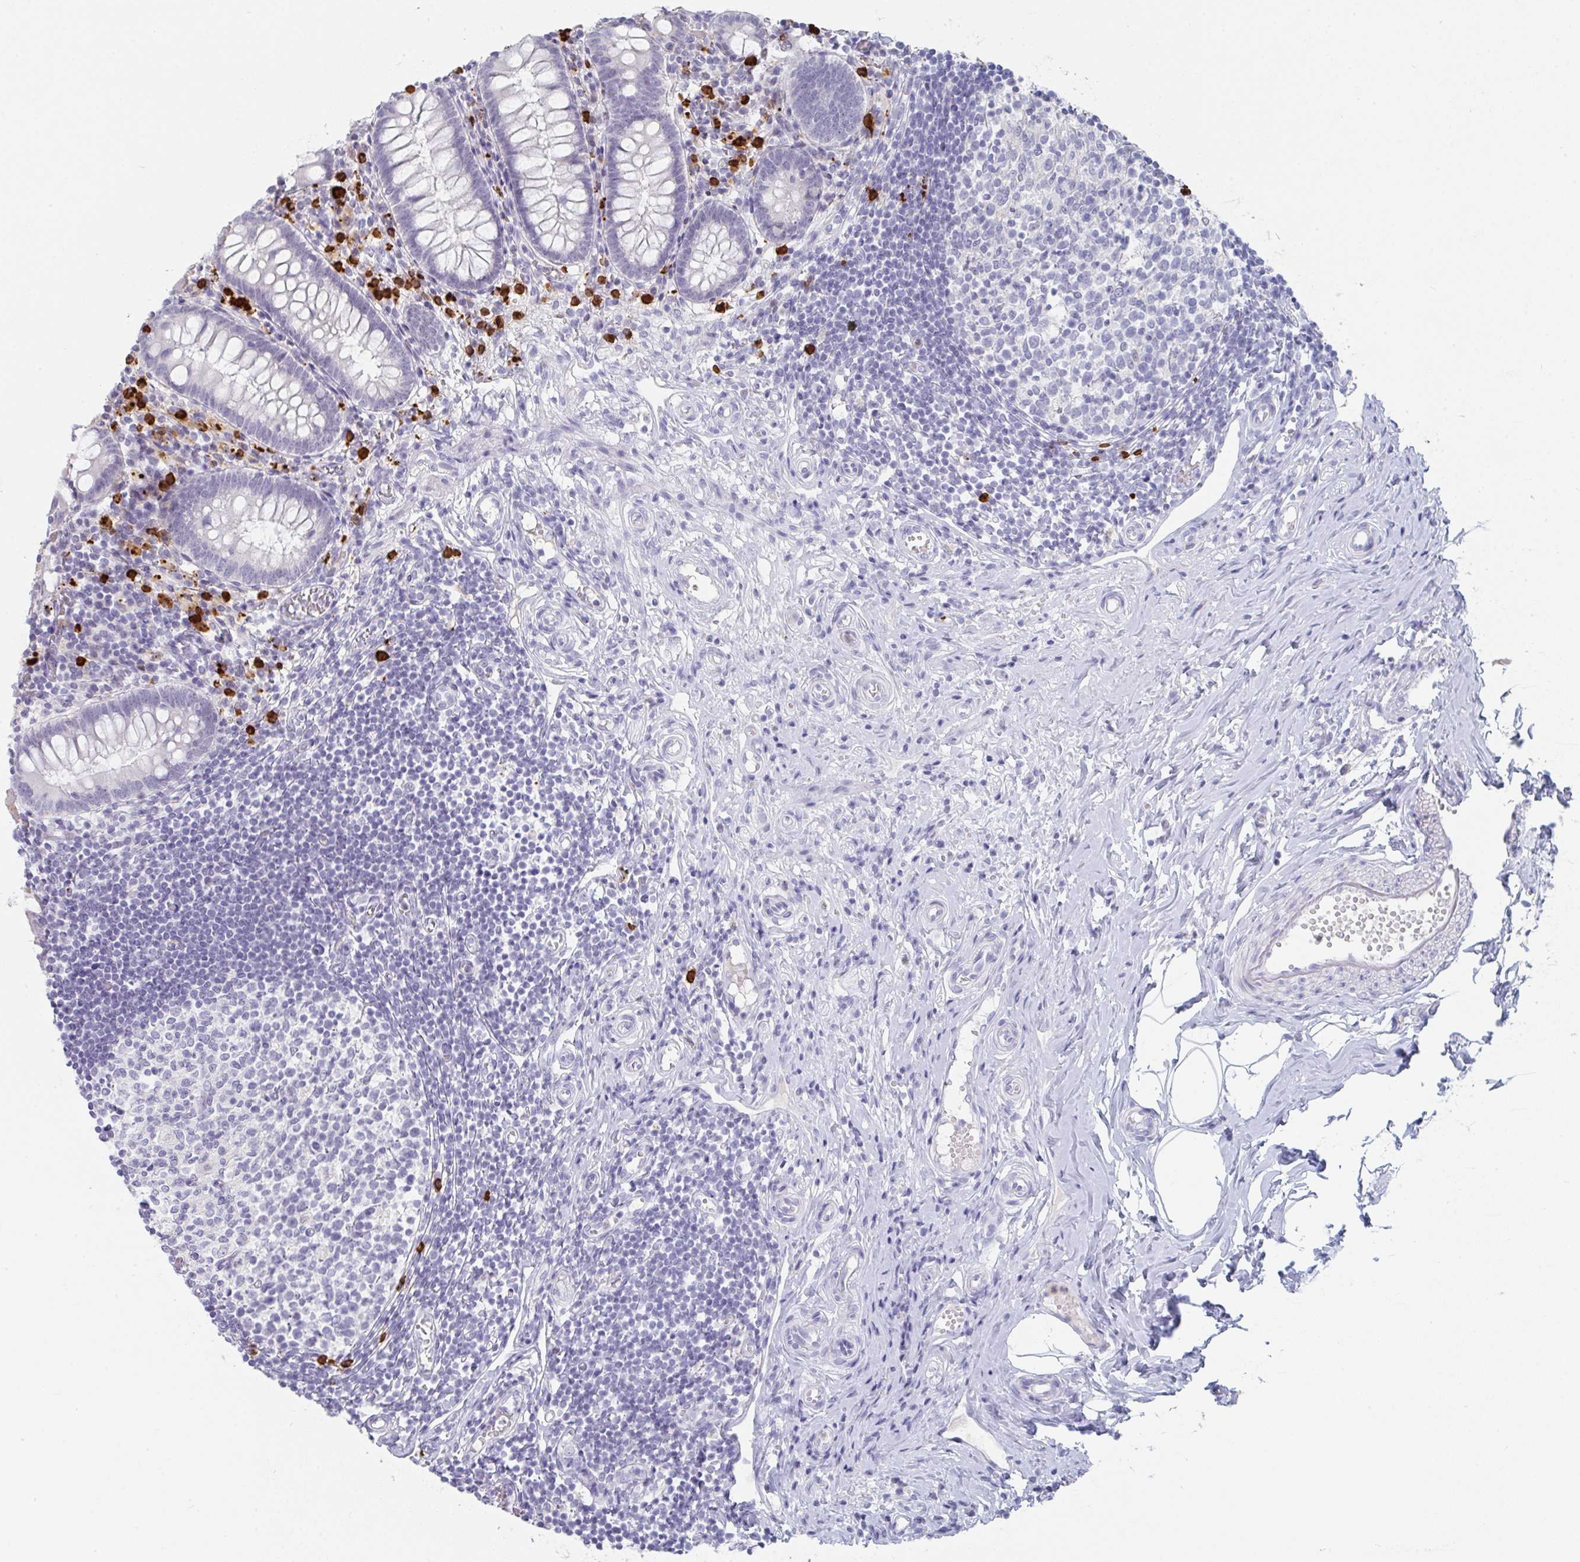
{"staining": {"intensity": "negative", "quantity": "none", "location": "none"}, "tissue": "appendix", "cell_type": "Glandular cells", "image_type": "normal", "snomed": [{"axis": "morphology", "description": "Normal tissue, NOS"}, {"axis": "topography", "description": "Appendix"}], "caption": "Immunohistochemistry micrograph of unremarkable appendix: human appendix stained with DAB reveals no significant protein positivity in glandular cells. The staining is performed using DAB (3,3'-diaminobenzidine) brown chromogen with nuclei counter-stained in using hematoxylin.", "gene": "RUBCN", "patient": {"sex": "female", "age": 17}}